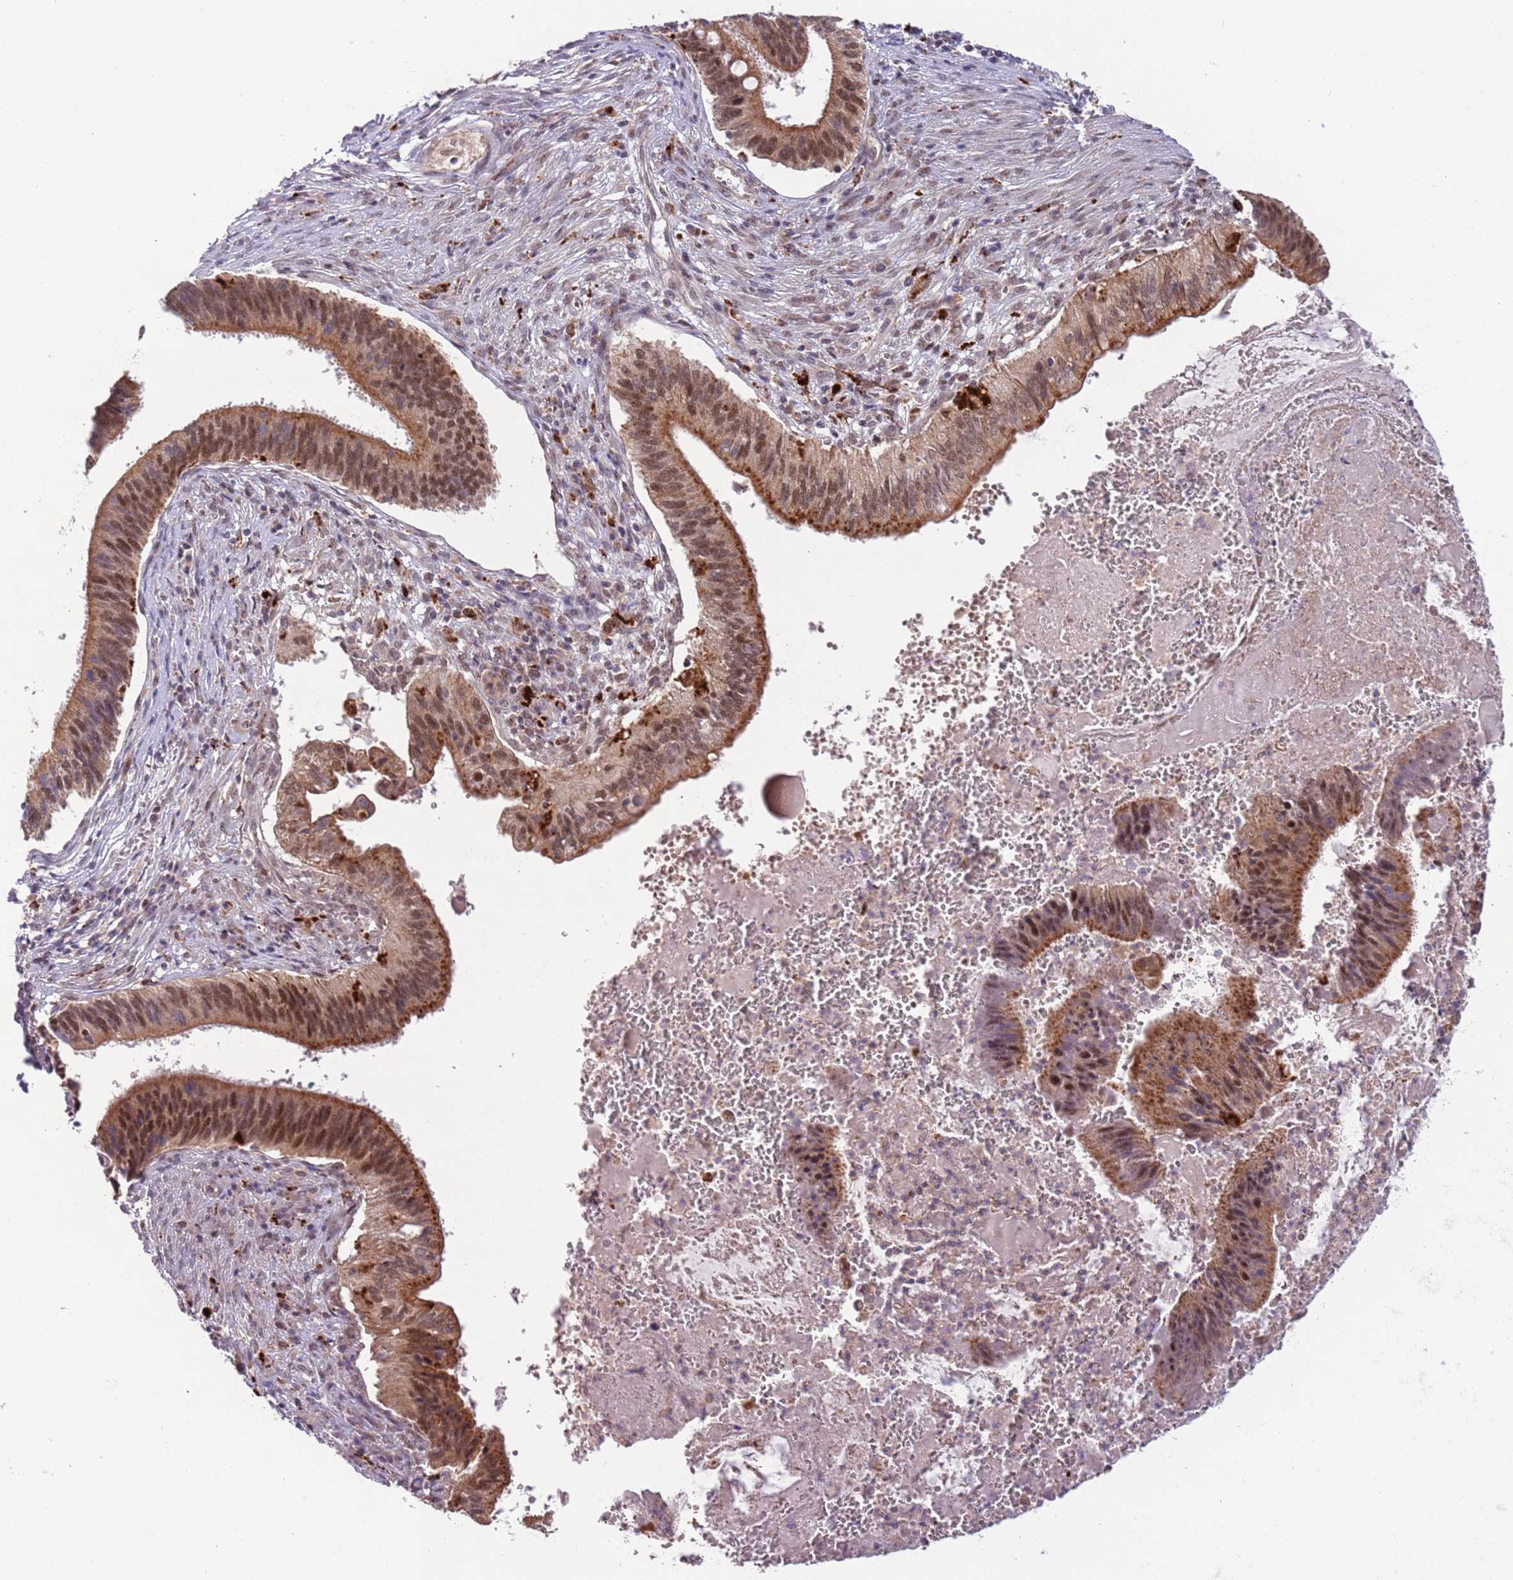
{"staining": {"intensity": "moderate", "quantity": ">75%", "location": "cytoplasmic/membranous,nuclear"}, "tissue": "cervical cancer", "cell_type": "Tumor cells", "image_type": "cancer", "snomed": [{"axis": "morphology", "description": "Adenocarcinoma, NOS"}, {"axis": "topography", "description": "Cervix"}], "caption": "The micrograph exhibits immunohistochemical staining of cervical adenocarcinoma. There is moderate cytoplasmic/membranous and nuclear positivity is seen in approximately >75% of tumor cells. (DAB IHC, brown staining for protein, blue staining for nuclei).", "gene": "TRIM27", "patient": {"sex": "female", "age": 42}}